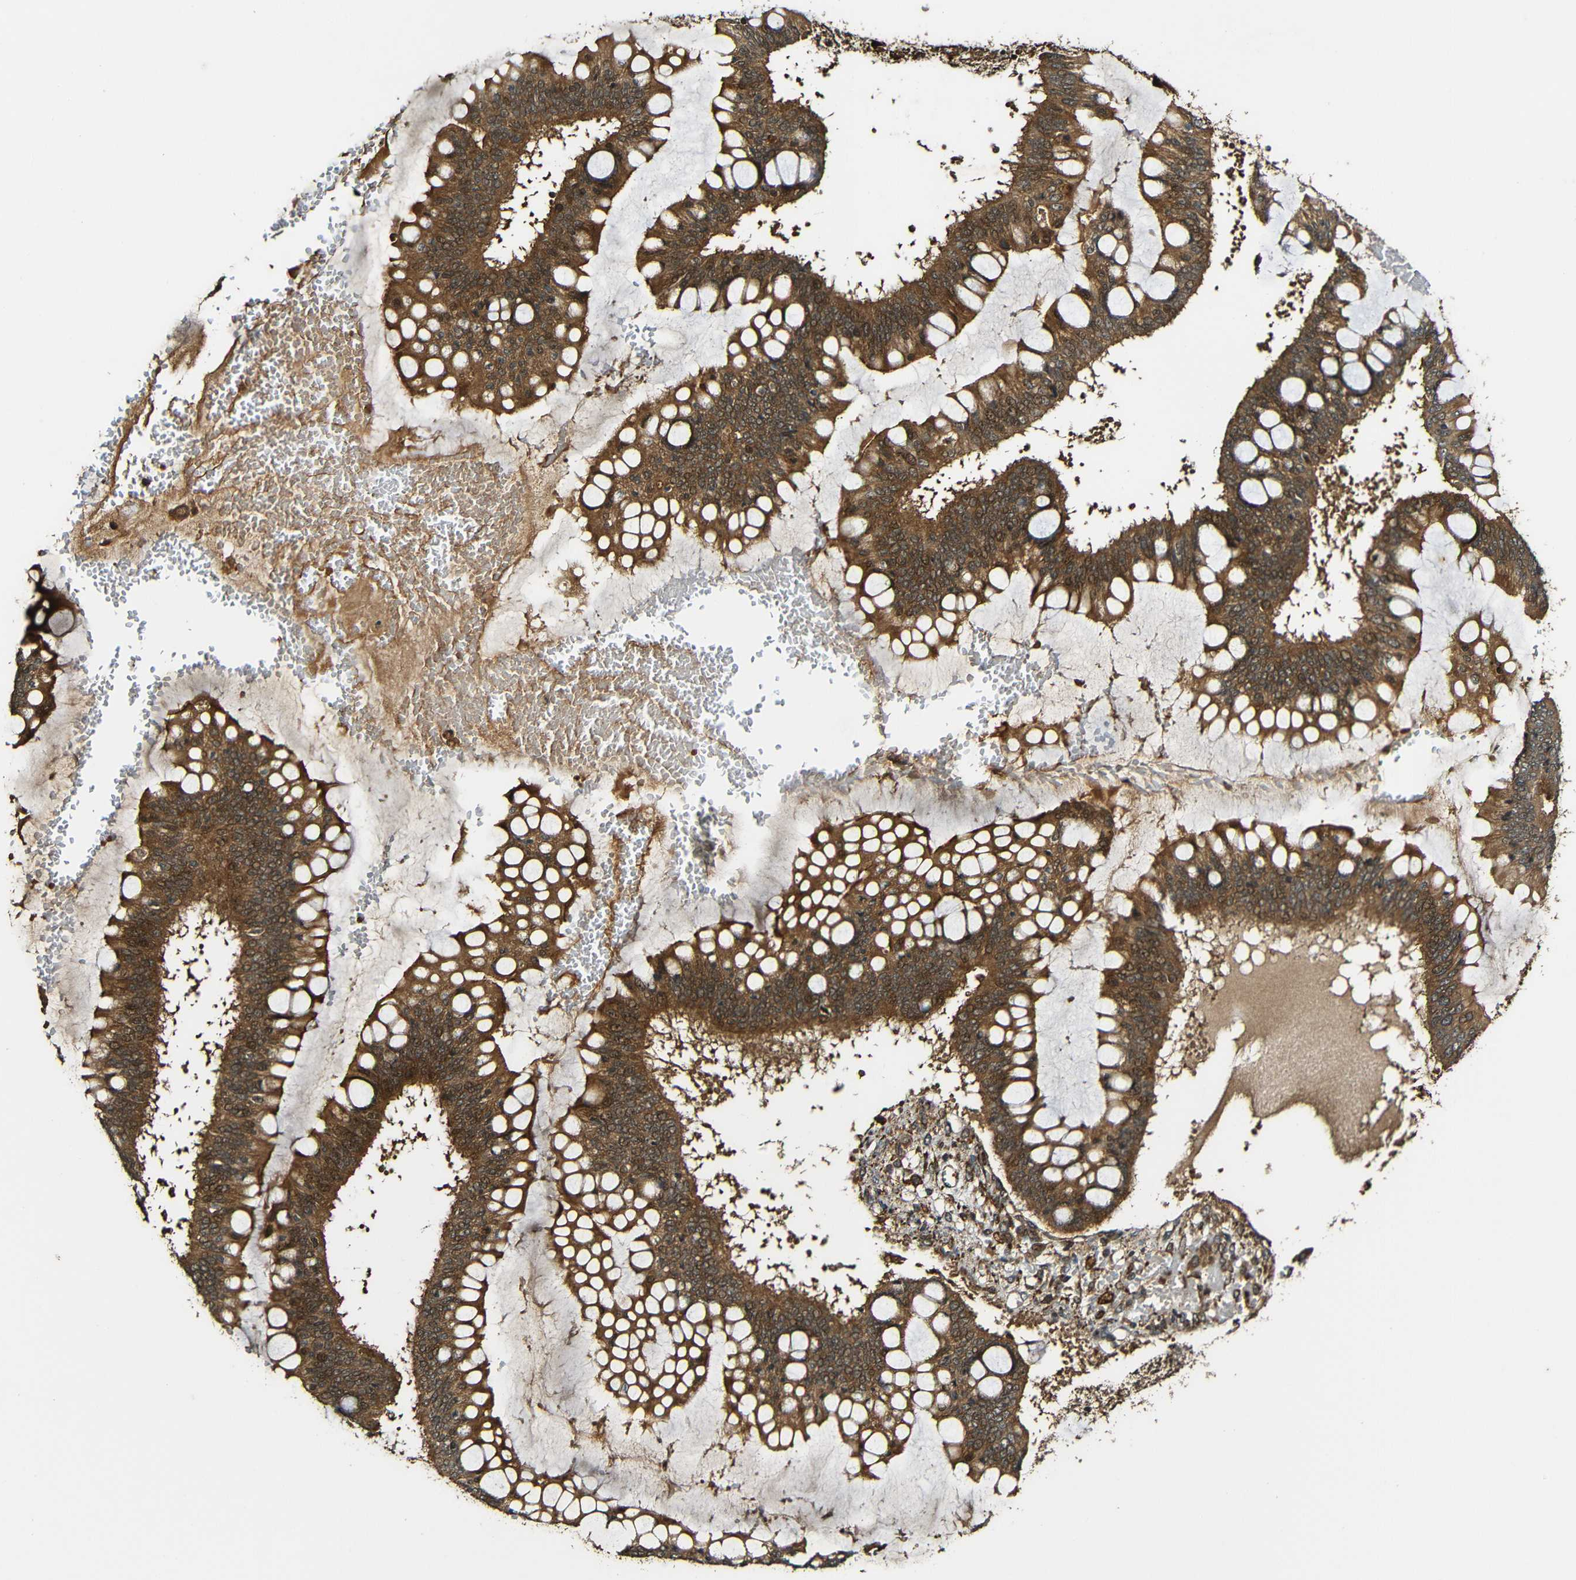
{"staining": {"intensity": "moderate", "quantity": ">75%", "location": "cytoplasmic/membranous"}, "tissue": "ovarian cancer", "cell_type": "Tumor cells", "image_type": "cancer", "snomed": [{"axis": "morphology", "description": "Cystadenocarcinoma, mucinous, NOS"}, {"axis": "topography", "description": "Ovary"}], "caption": "Ovarian mucinous cystadenocarcinoma was stained to show a protein in brown. There is medium levels of moderate cytoplasmic/membranous expression in approximately >75% of tumor cells.", "gene": "CASP8", "patient": {"sex": "female", "age": 73}}